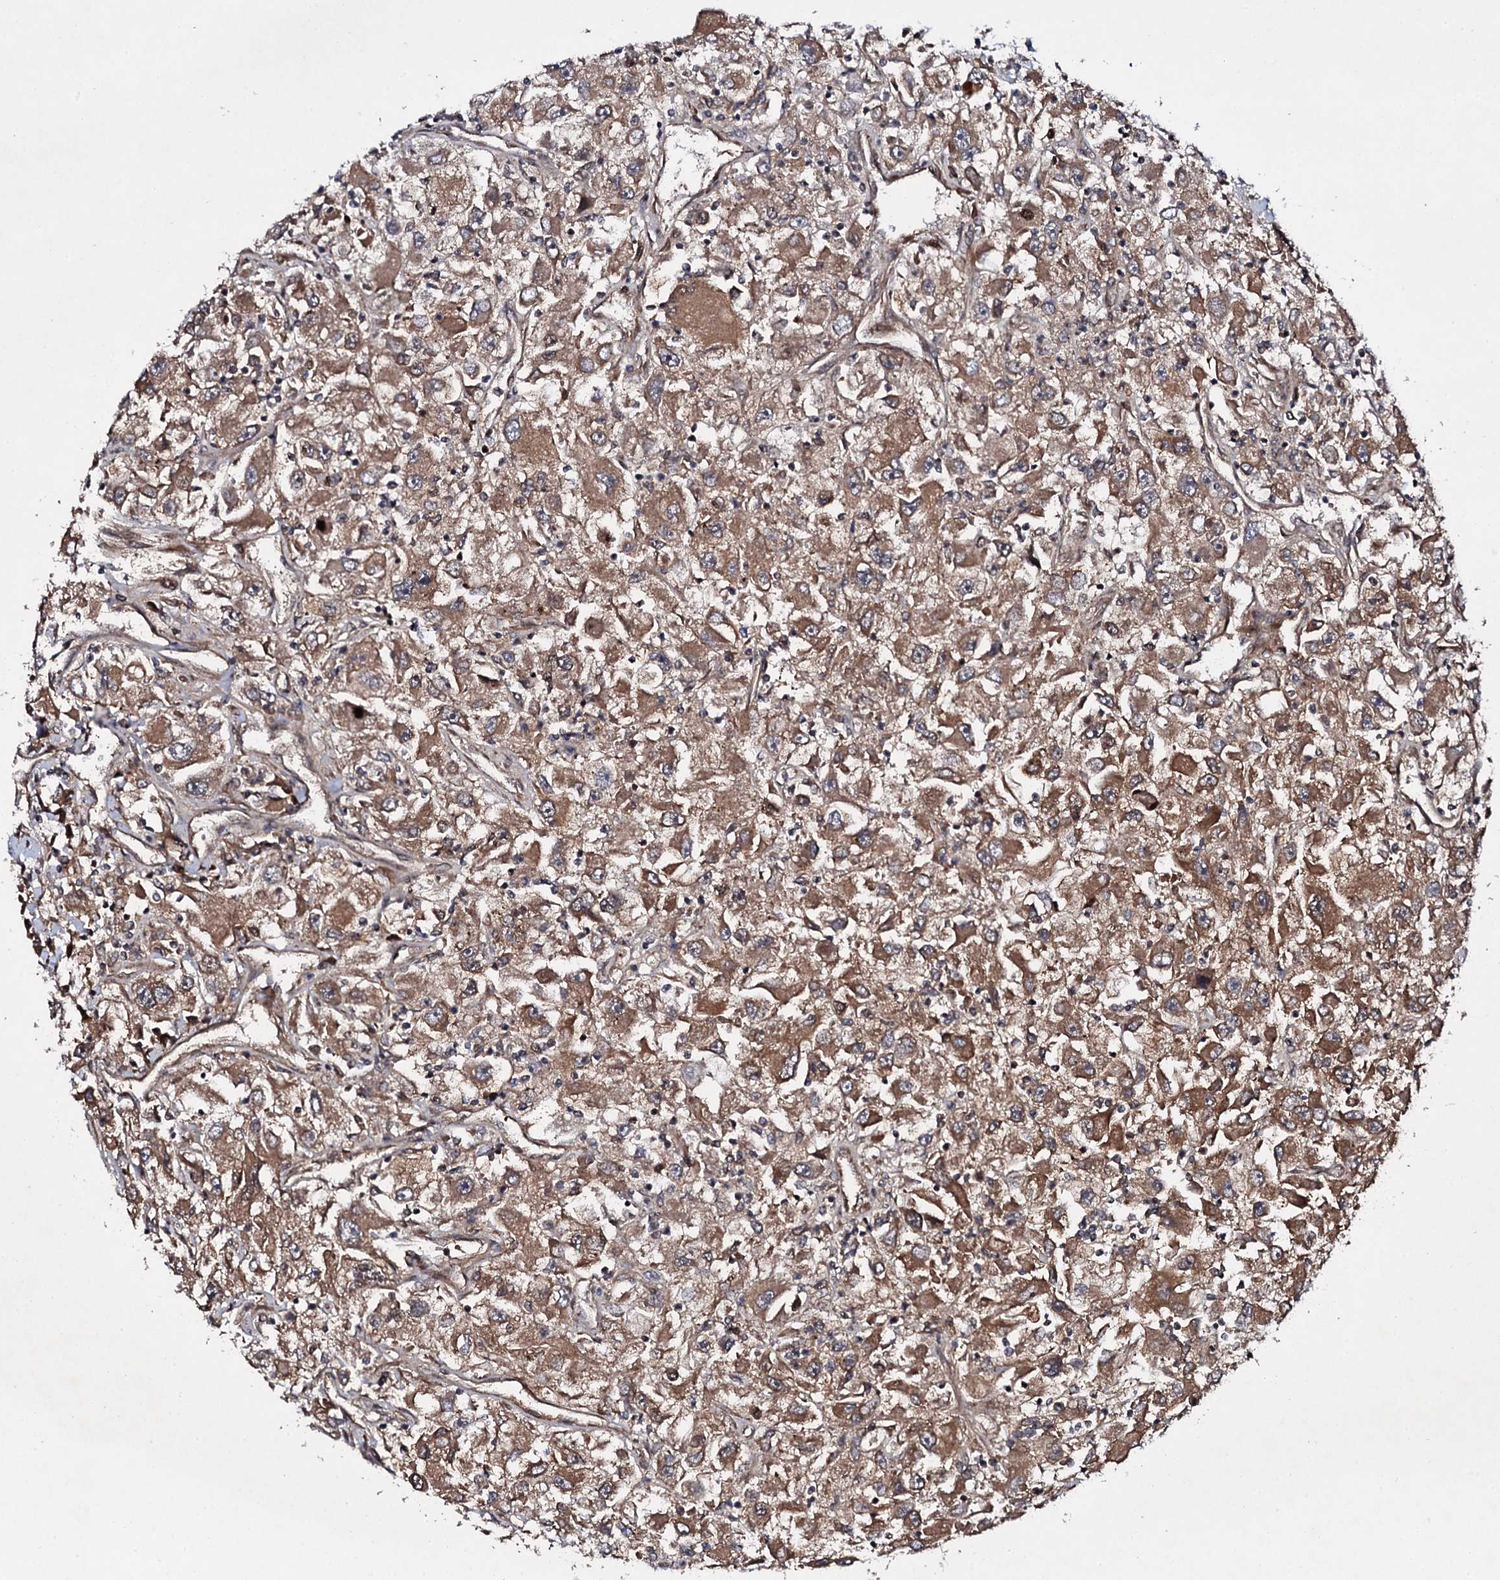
{"staining": {"intensity": "moderate", "quantity": ">75%", "location": "cytoplasmic/membranous"}, "tissue": "renal cancer", "cell_type": "Tumor cells", "image_type": "cancer", "snomed": [{"axis": "morphology", "description": "Adenocarcinoma, NOS"}, {"axis": "topography", "description": "Kidney"}], "caption": "A medium amount of moderate cytoplasmic/membranous expression is seen in about >75% of tumor cells in renal cancer tissue.", "gene": "FAM111A", "patient": {"sex": "female", "age": 52}}